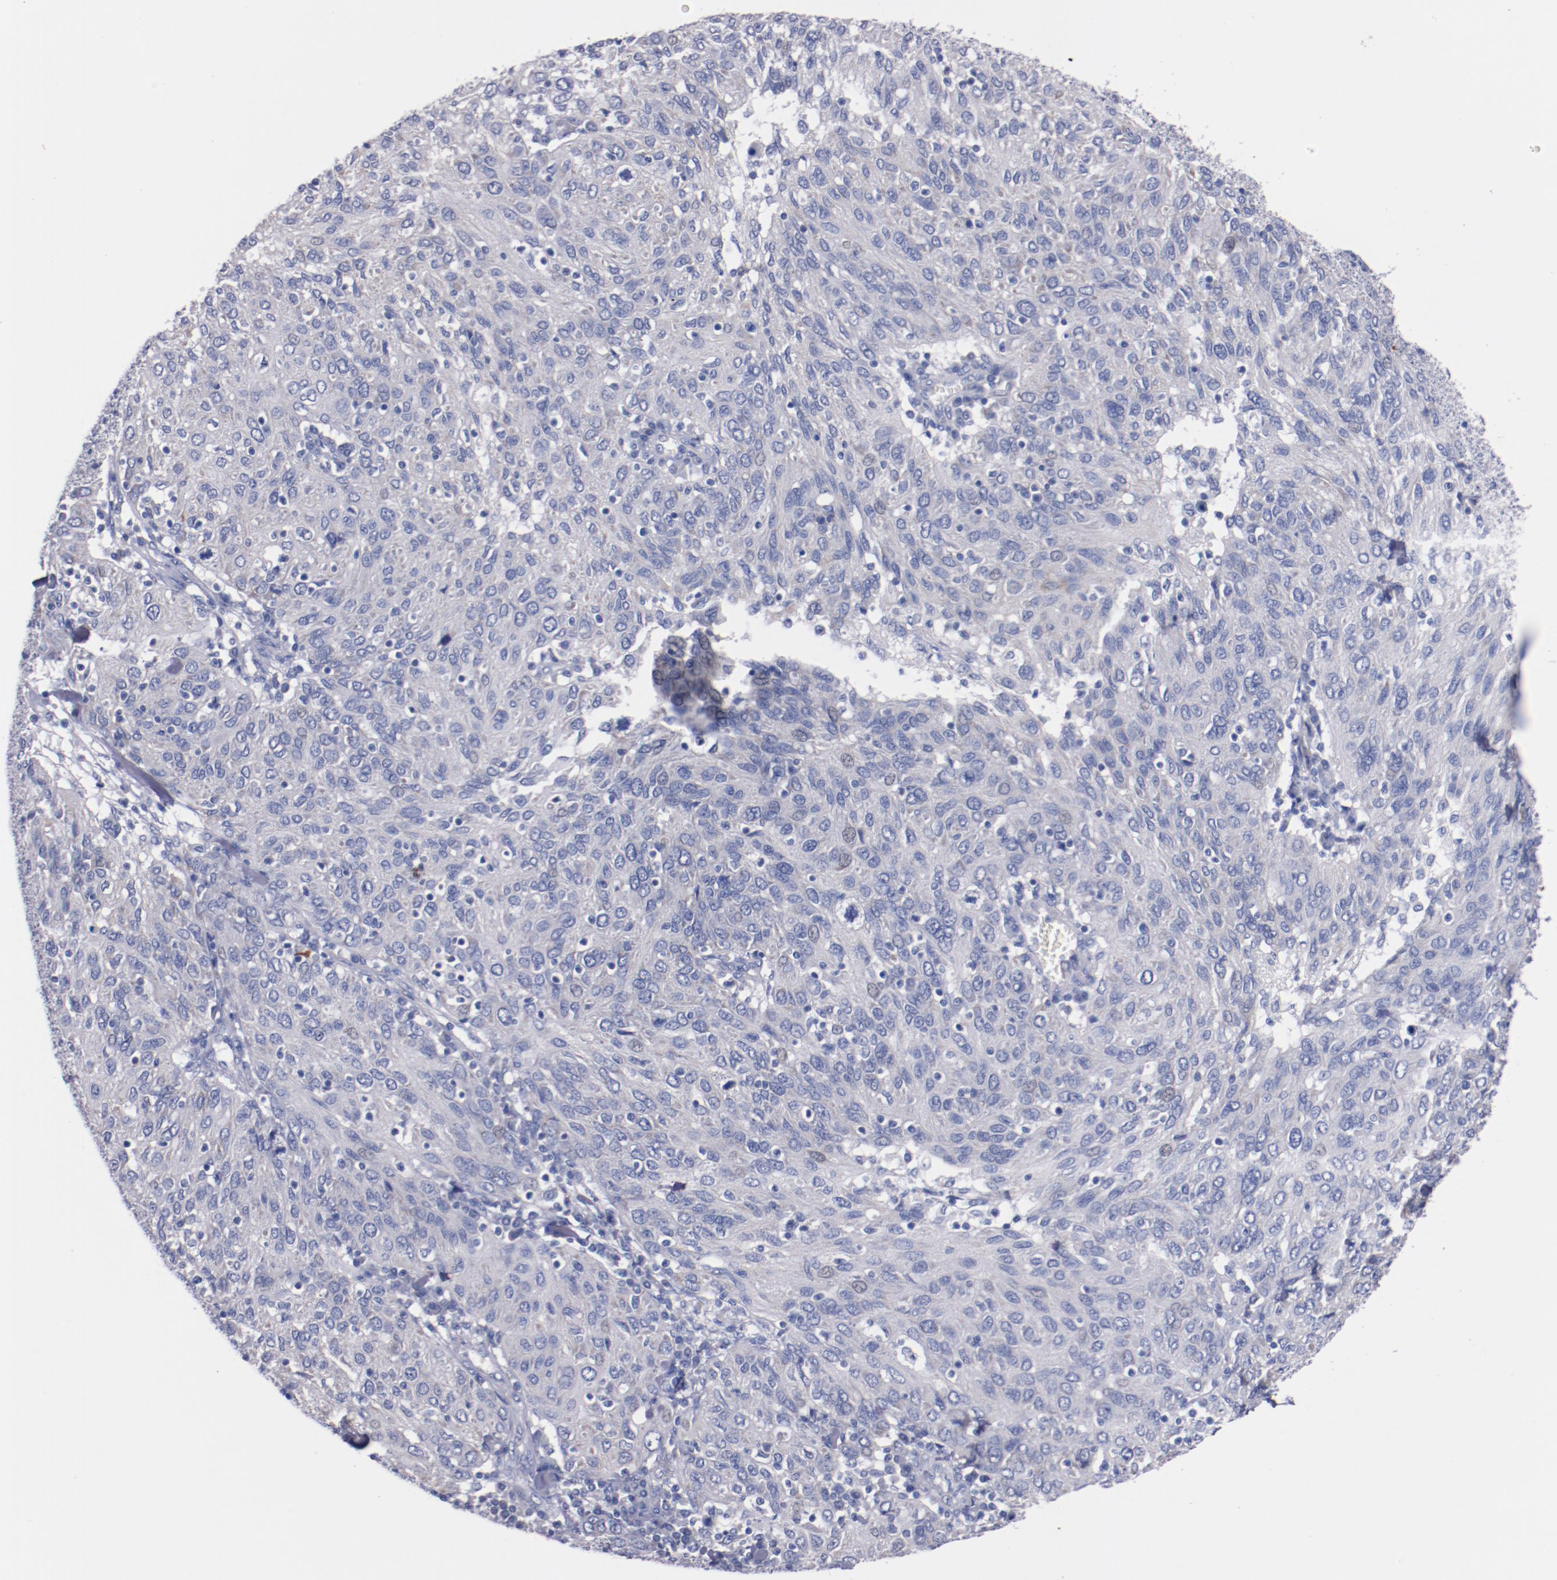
{"staining": {"intensity": "negative", "quantity": "none", "location": "none"}, "tissue": "ovarian cancer", "cell_type": "Tumor cells", "image_type": "cancer", "snomed": [{"axis": "morphology", "description": "Carcinoma, endometroid"}, {"axis": "topography", "description": "Ovary"}], "caption": "This is a image of IHC staining of ovarian endometroid carcinoma, which shows no expression in tumor cells.", "gene": "CNTNAP2", "patient": {"sex": "female", "age": 50}}